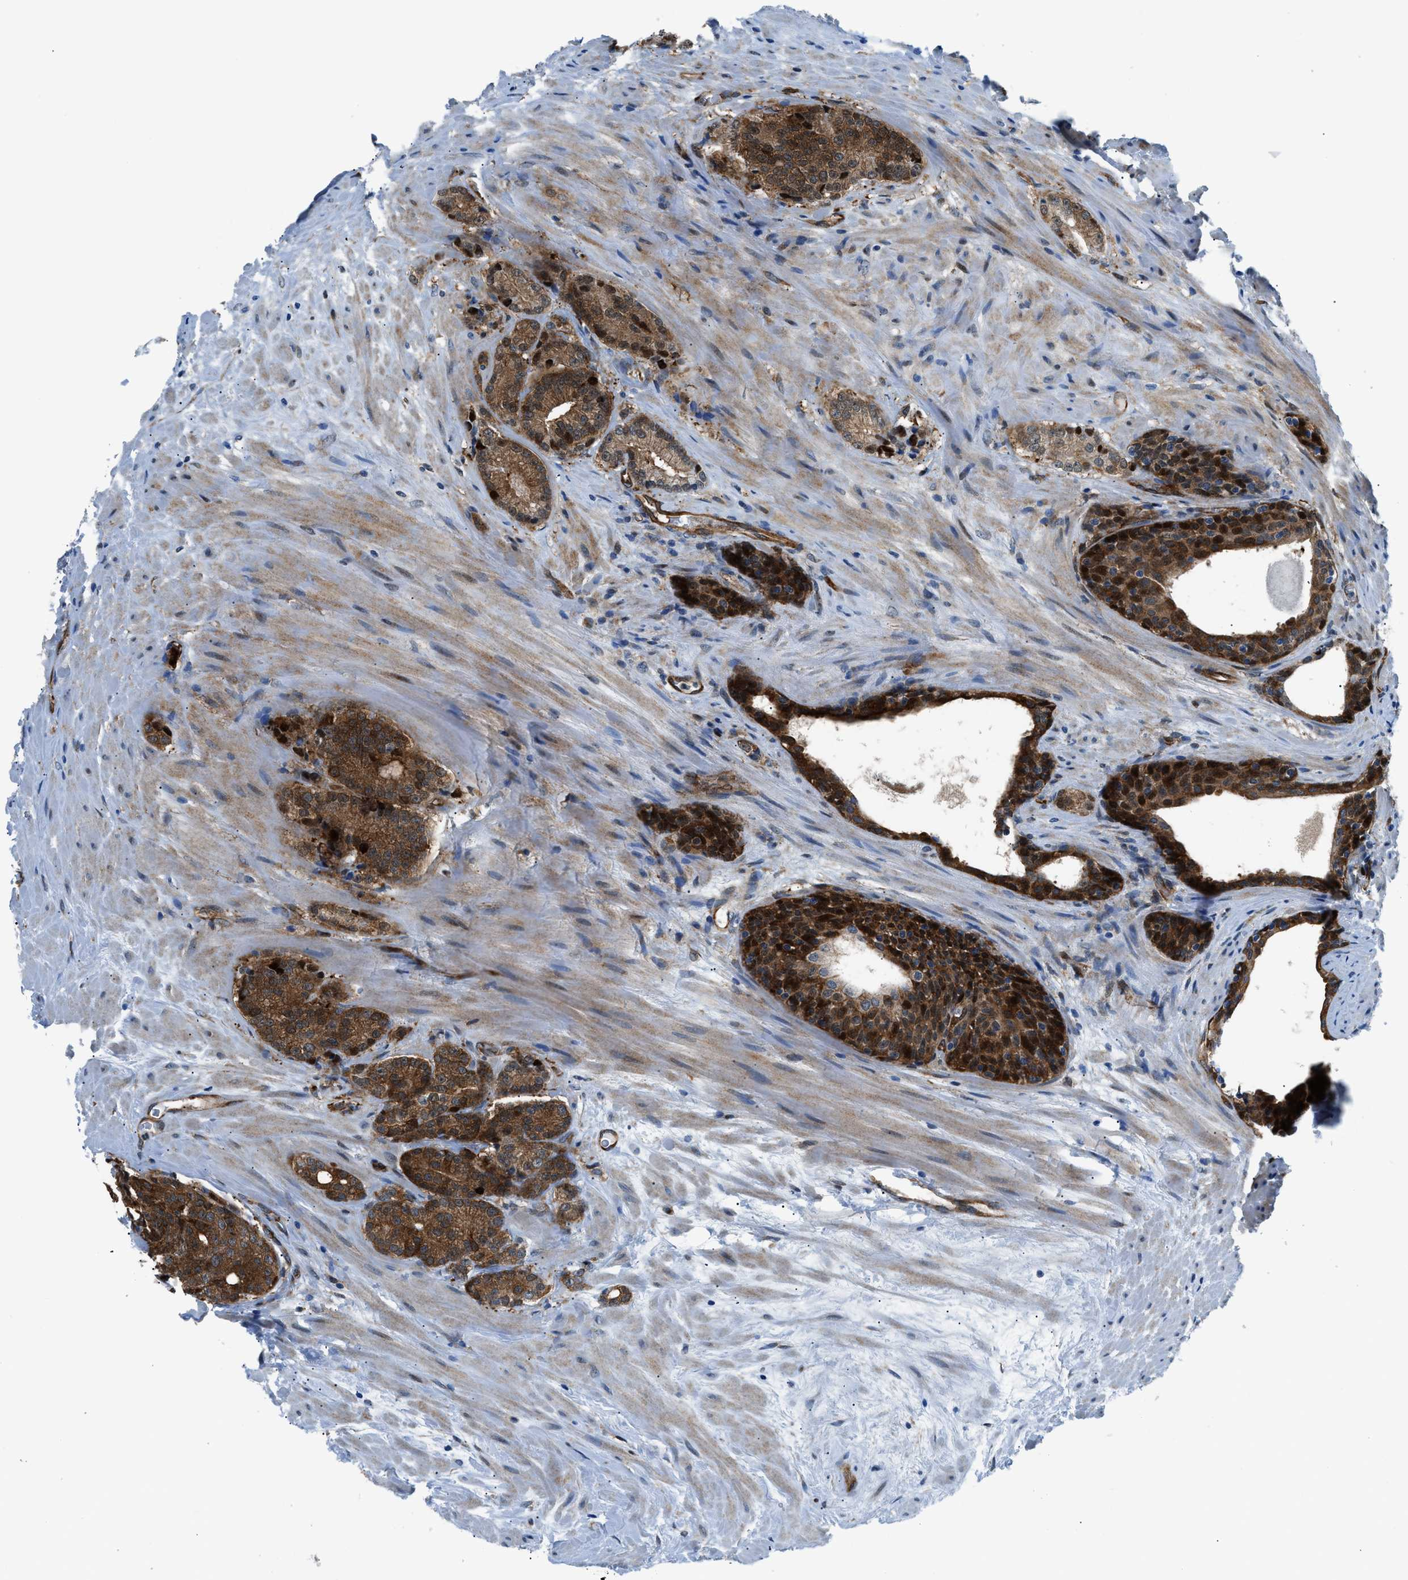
{"staining": {"intensity": "strong", "quantity": ">75%", "location": "cytoplasmic/membranous,nuclear"}, "tissue": "prostate cancer", "cell_type": "Tumor cells", "image_type": "cancer", "snomed": [{"axis": "morphology", "description": "Adenocarcinoma, High grade"}, {"axis": "topography", "description": "Prostate"}], "caption": "Adenocarcinoma (high-grade) (prostate) stained for a protein displays strong cytoplasmic/membranous and nuclear positivity in tumor cells.", "gene": "YWHAE", "patient": {"sex": "male", "age": 61}}